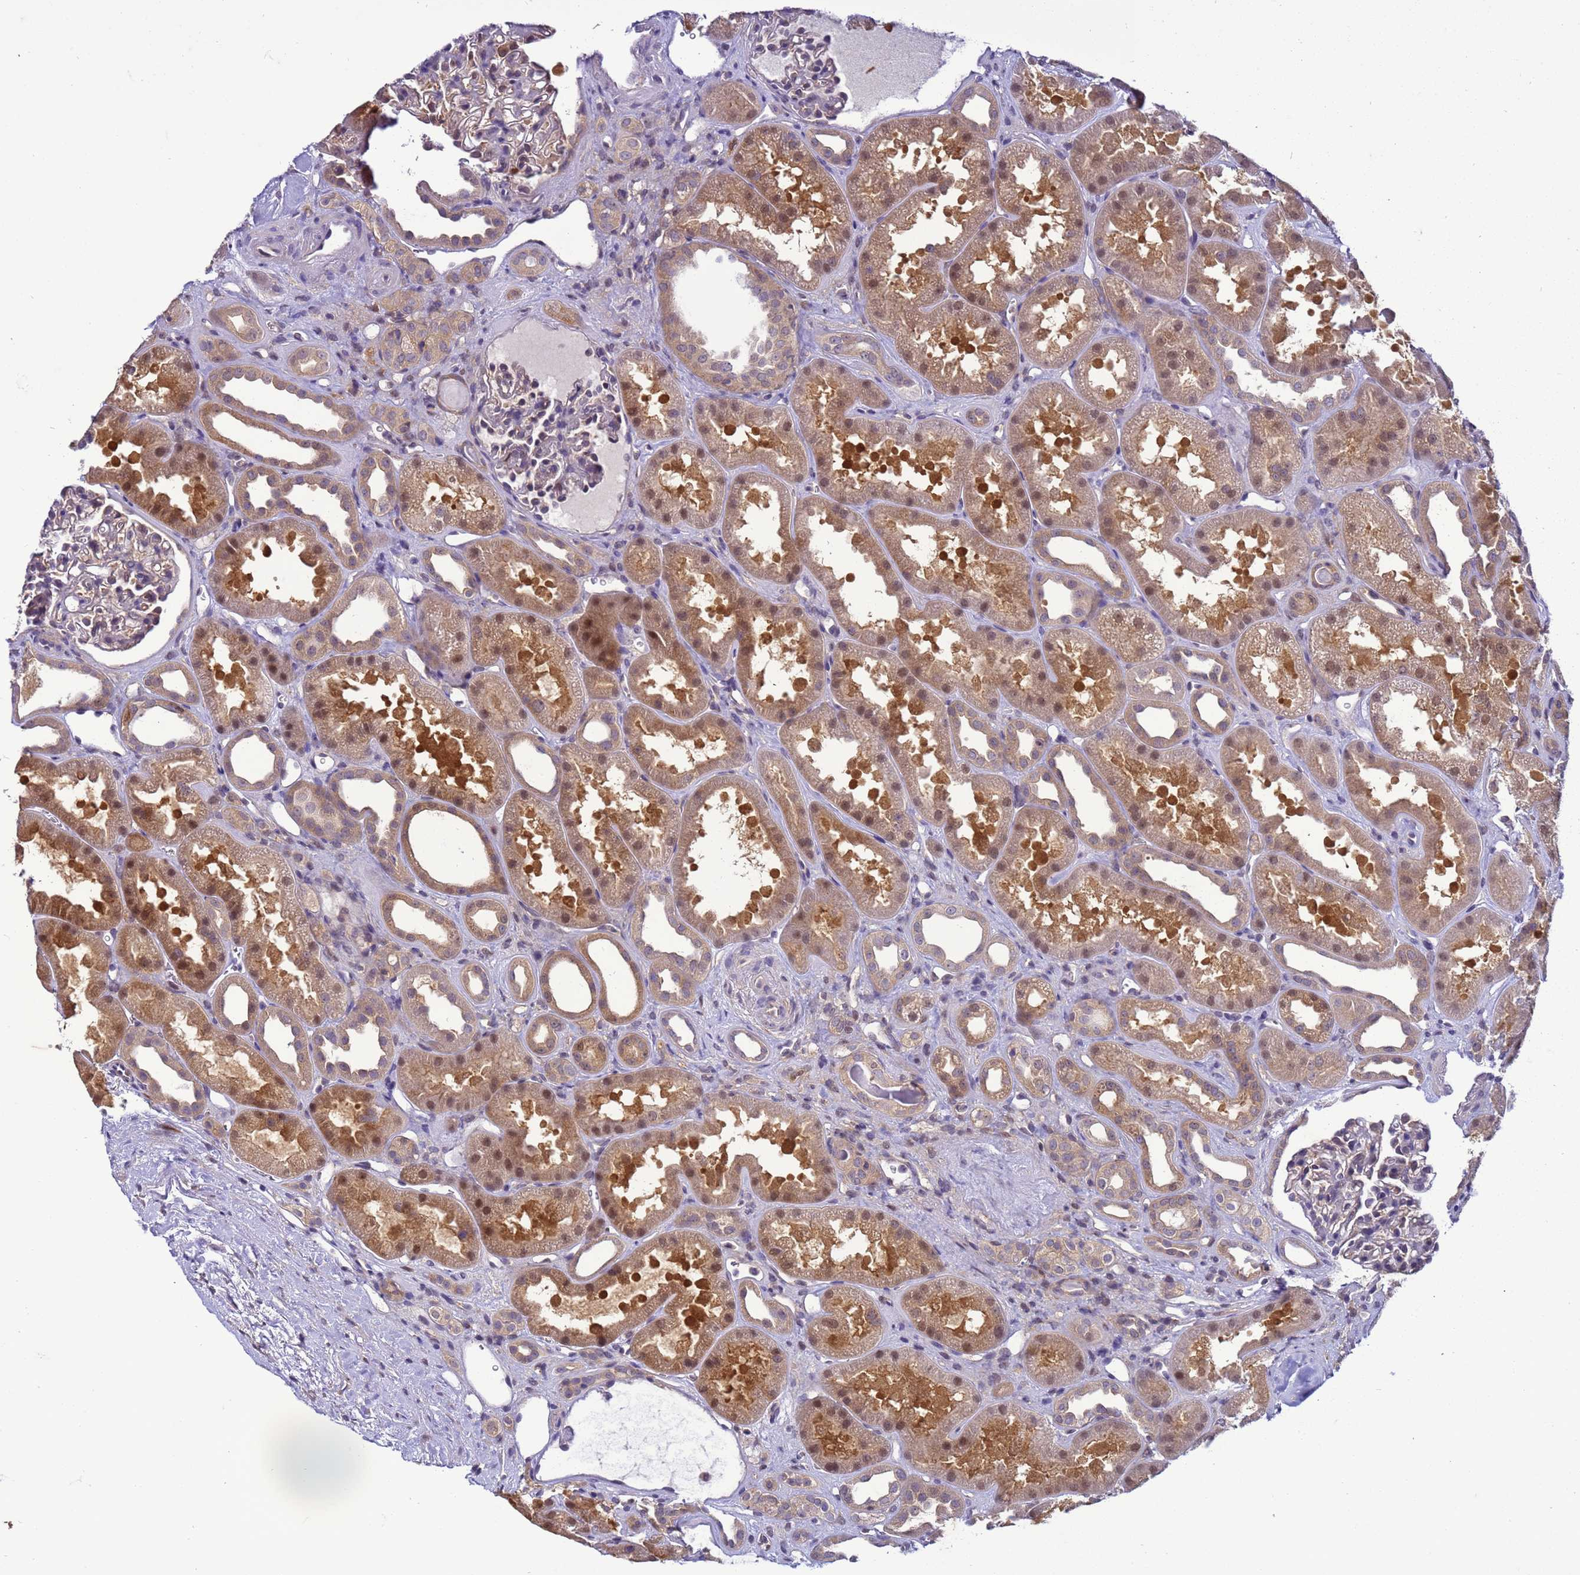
{"staining": {"intensity": "weak", "quantity": "<25%", "location": "cytoplasmic/membranous"}, "tissue": "kidney", "cell_type": "Cells in glomeruli", "image_type": "normal", "snomed": [{"axis": "morphology", "description": "Normal tissue, NOS"}, {"axis": "topography", "description": "Kidney"}], "caption": "Cells in glomeruli show no significant protein expression in normal kidney. (Immunohistochemistry, brightfield microscopy, high magnification).", "gene": "DDI2", "patient": {"sex": "male", "age": 61}}